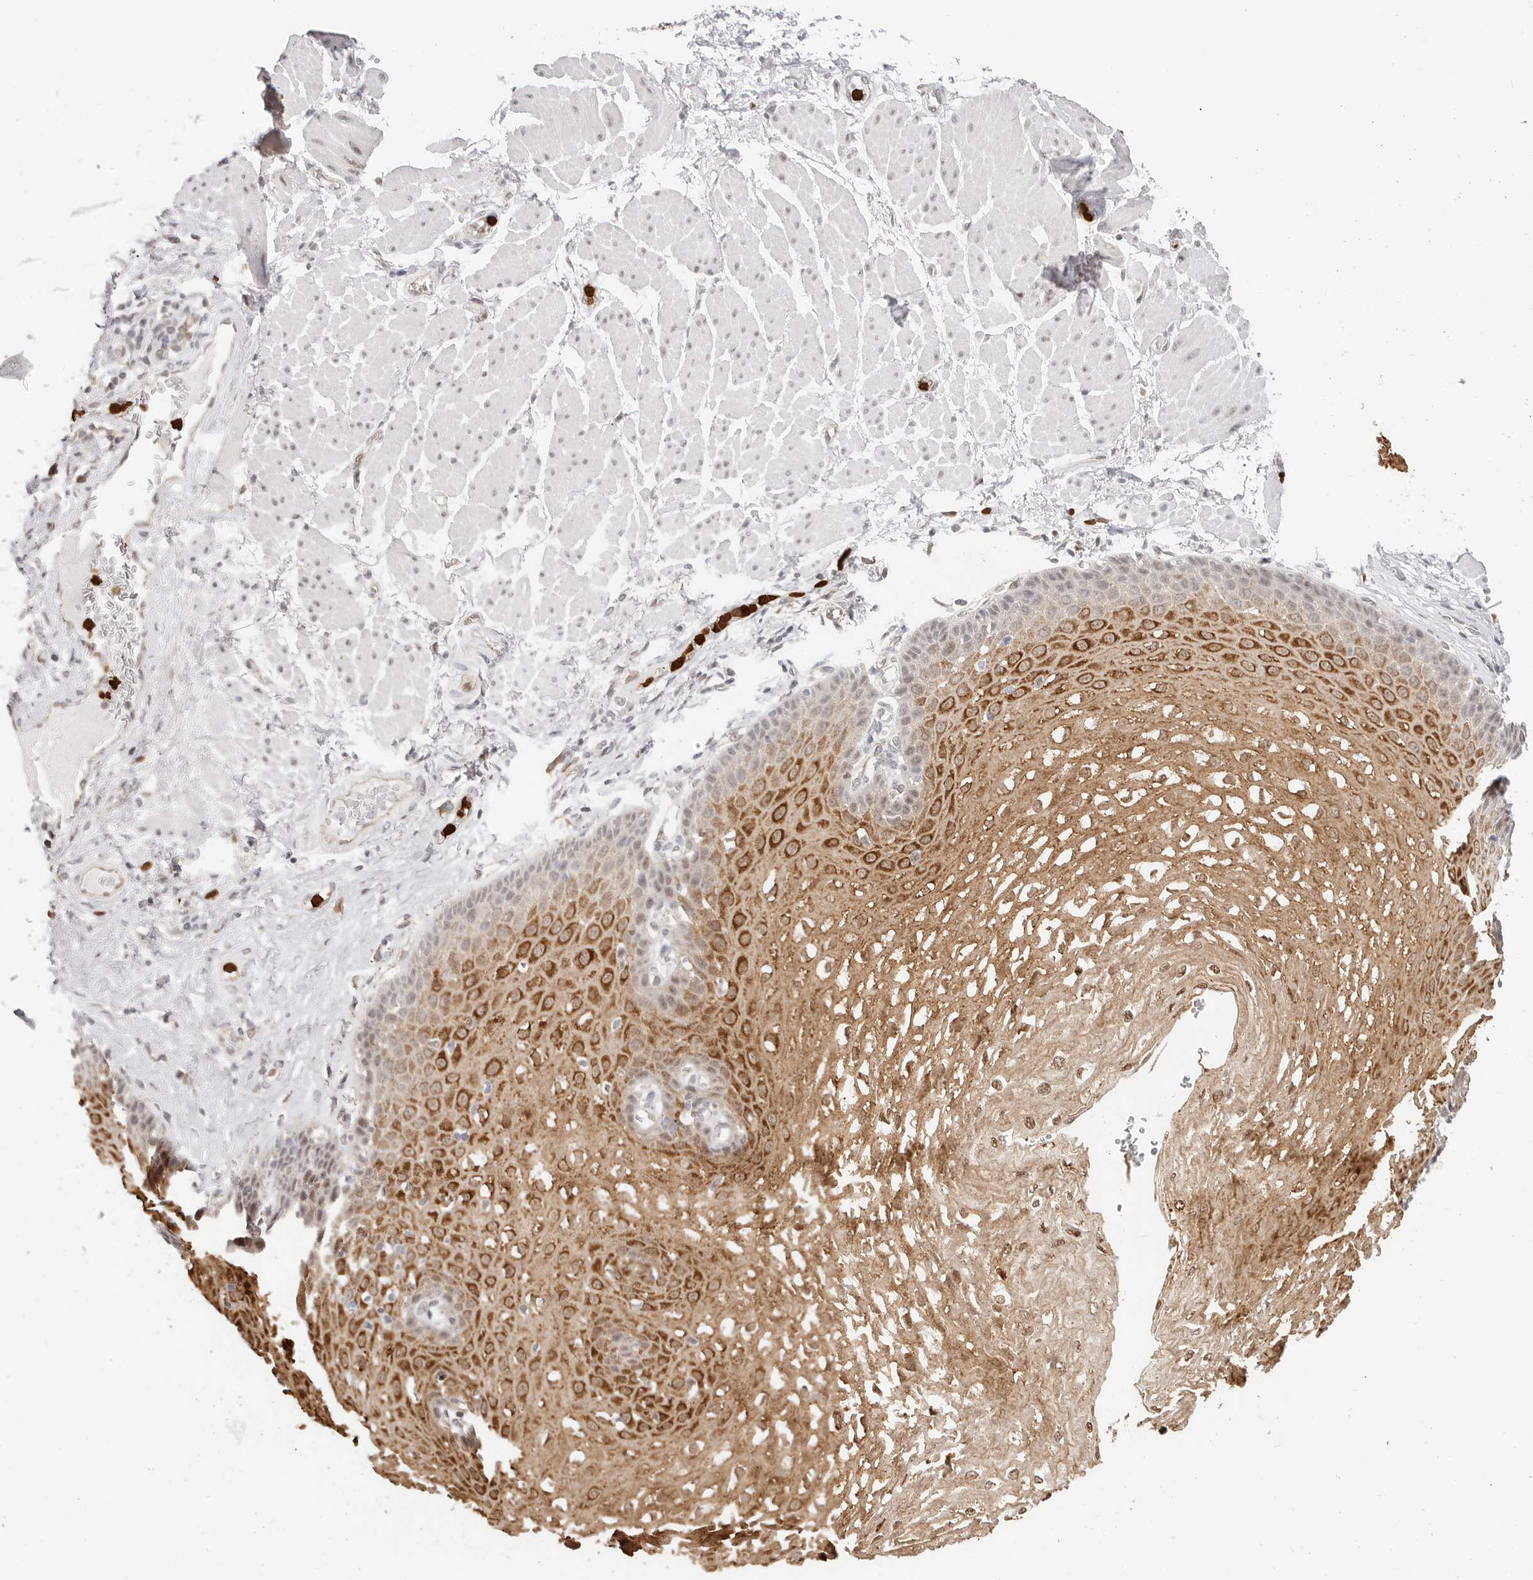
{"staining": {"intensity": "moderate", "quantity": ">75%", "location": "cytoplasmic/membranous,nuclear"}, "tissue": "esophagus", "cell_type": "Squamous epithelial cells", "image_type": "normal", "snomed": [{"axis": "morphology", "description": "Normal tissue, NOS"}, {"axis": "topography", "description": "Esophagus"}], "caption": "The immunohistochemical stain highlights moderate cytoplasmic/membranous,nuclear expression in squamous epithelial cells of benign esophagus.", "gene": "AFDN", "patient": {"sex": "female", "age": 66}}